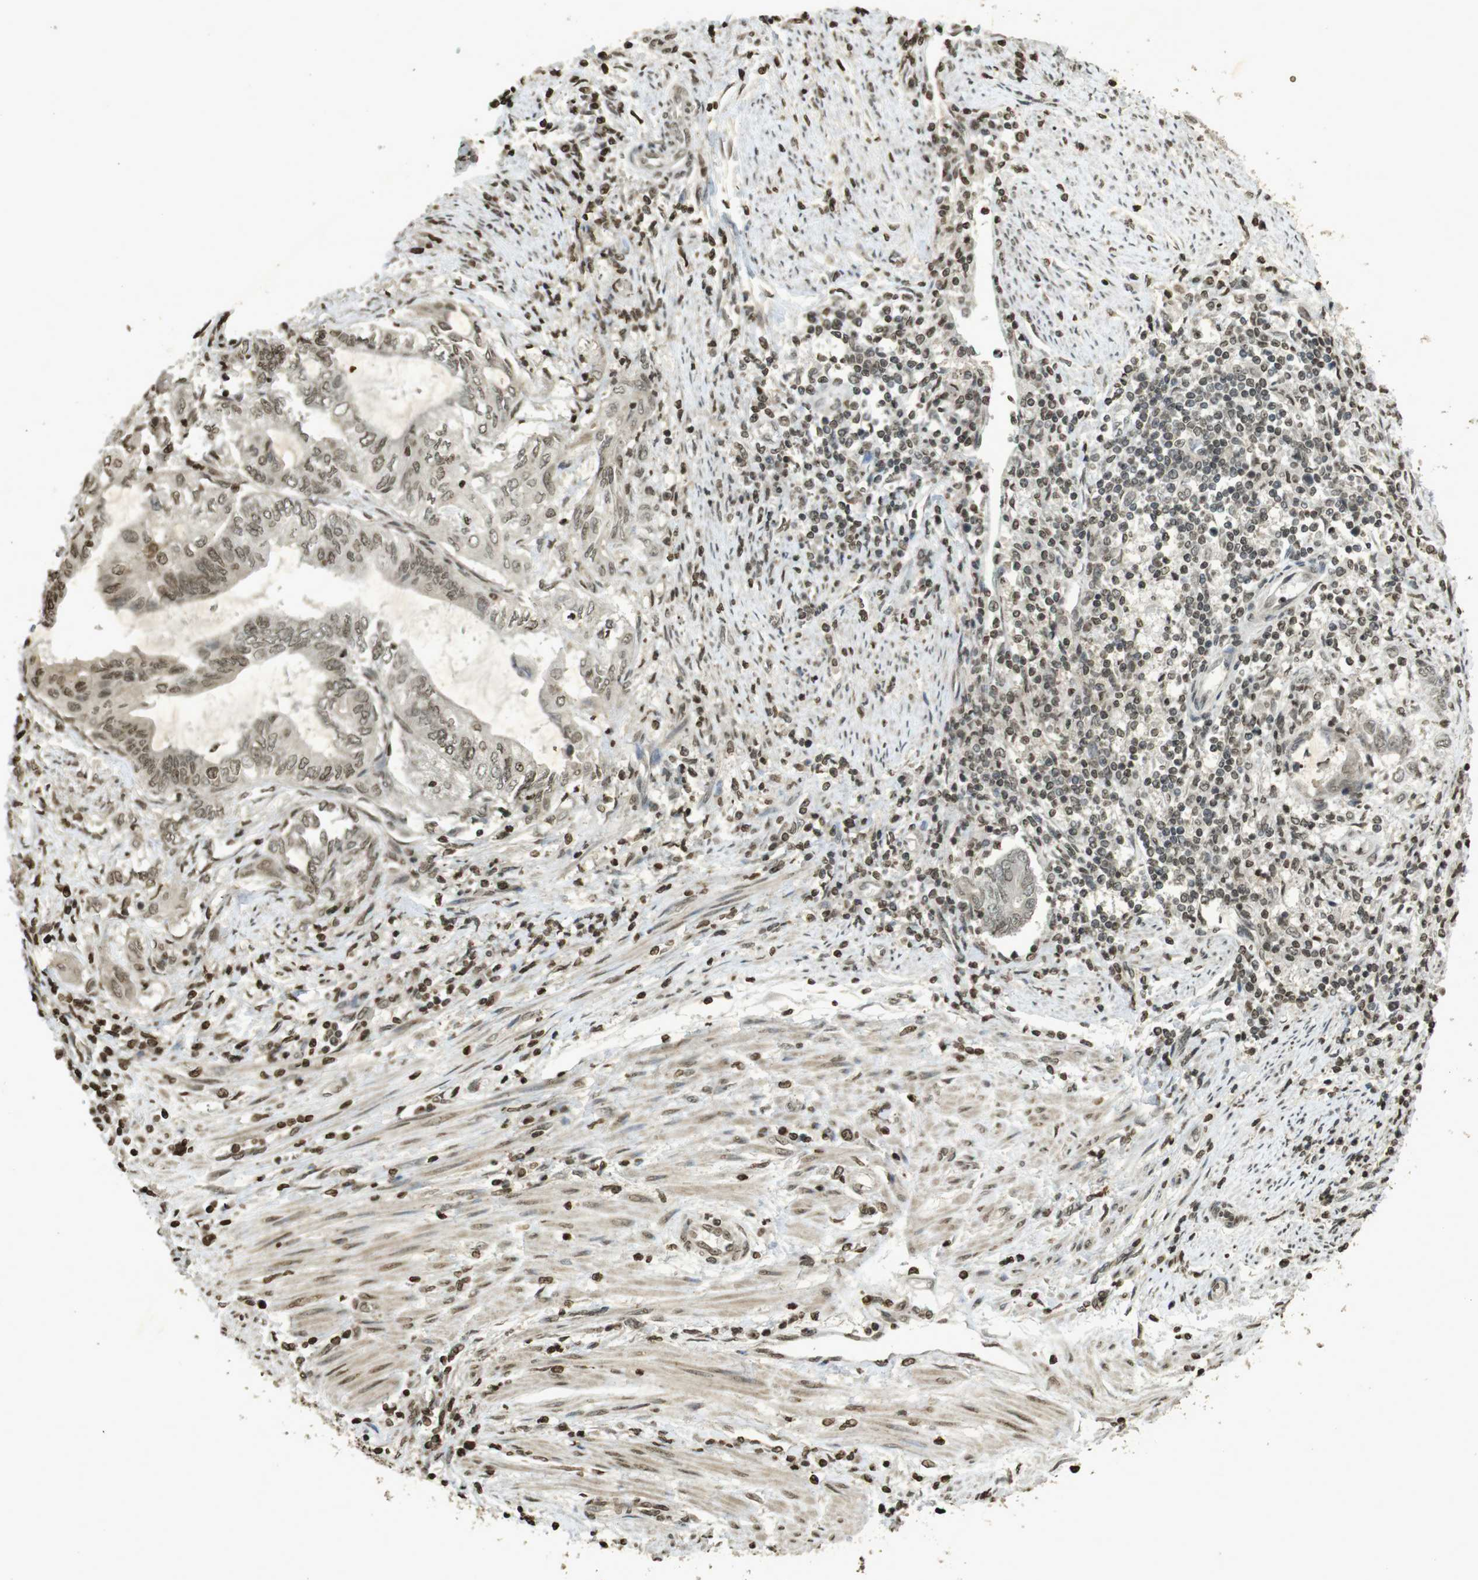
{"staining": {"intensity": "weak", "quantity": ">75%", "location": "cytoplasmic/membranous,nuclear"}, "tissue": "endometrial cancer", "cell_type": "Tumor cells", "image_type": "cancer", "snomed": [{"axis": "morphology", "description": "Adenocarcinoma, NOS"}, {"axis": "topography", "description": "Uterus"}, {"axis": "topography", "description": "Endometrium"}], "caption": "There is low levels of weak cytoplasmic/membranous and nuclear staining in tumor cells of adenocarcinoma (endometrial), as demonstrated by immunohistochemical staining (brown color).", "gene": "ORC4", "patient": {"sex": "female", "age": 70}}